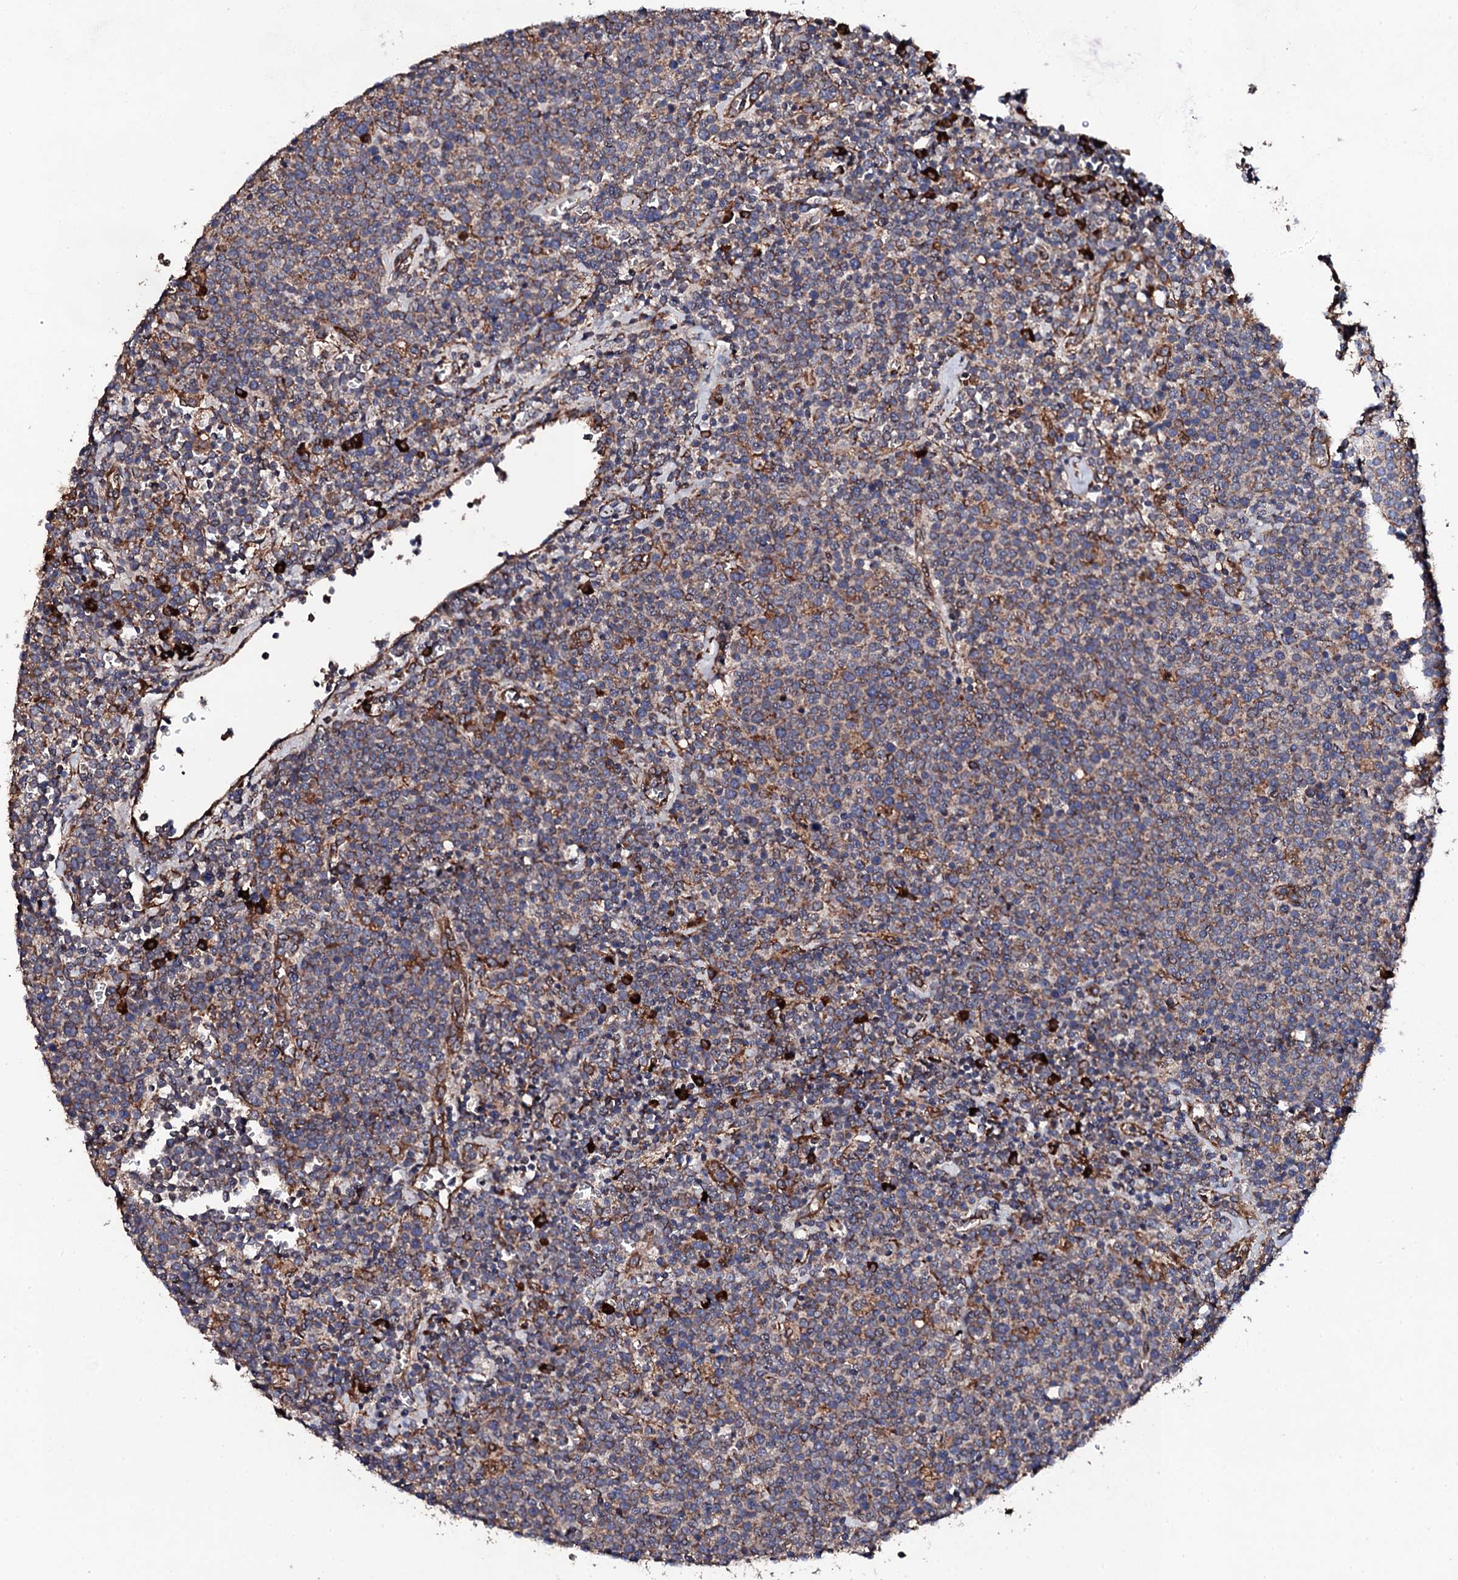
{"staining": {"intensity": "moderate", "quantity": ">75%", "location": "cytoplasmic/membranous"}, "tissue": "lymphoma", "cell_type": "Tumor cells", "image_type": "cancer", "snomed": [{"axis": "morphology", "description": "Malignant lymphoma, non-Hodgkin's type, High grade"}, {"axis": "topography", "description": "Lymph node"}], "caption": "Brown immunohistochemical staining in lymphoma shows moderate cytoplasmic/membranous expression in about >75% of tumor cells. The protein is shown in brown color, while the nuclei are stained blue.", "gene": "LIPT2", "patient": {"sex": "male", "age": 61}}